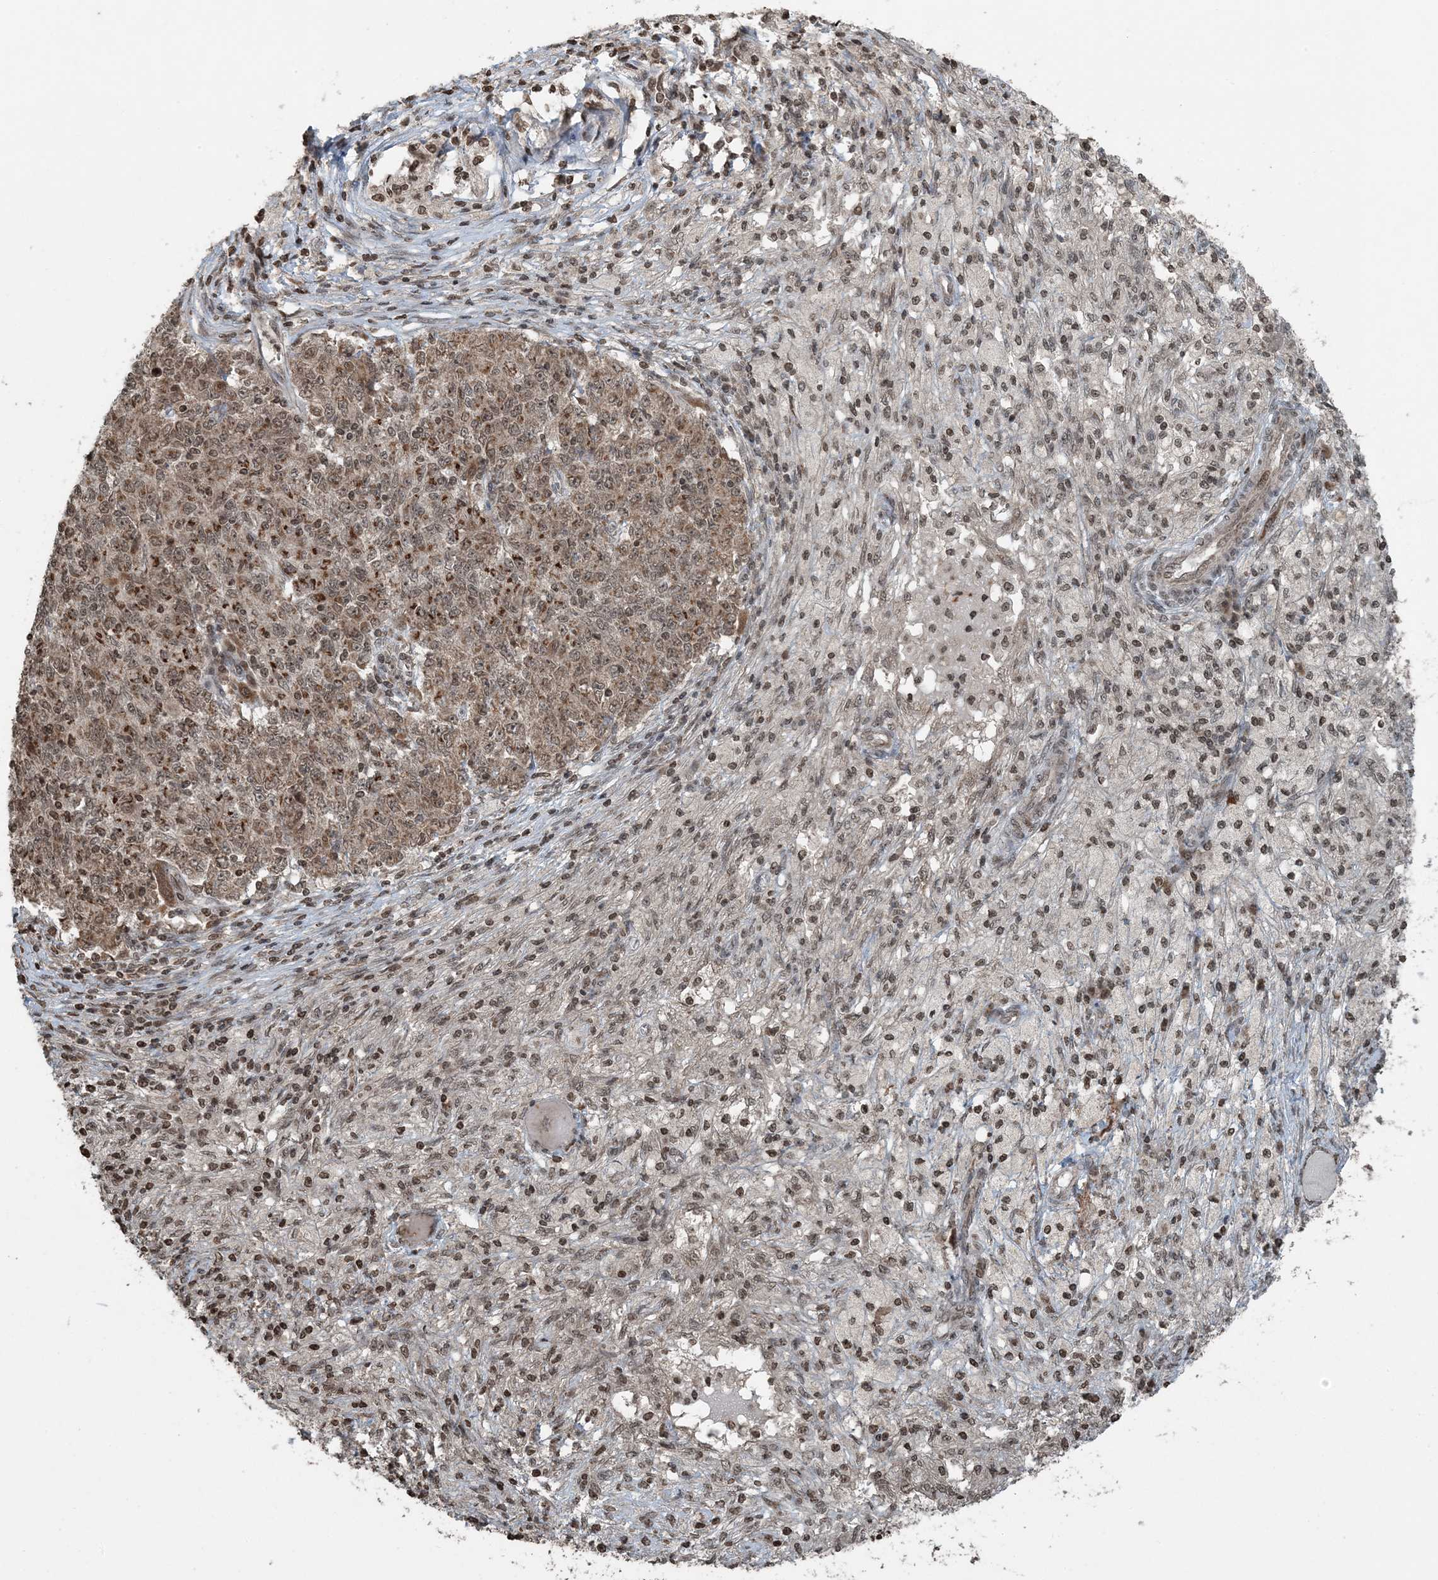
{"staining": {"intensity": "moderate", "quantity": ">75%", "location": "cytoplasmic/membranous,nuclear"}, "tissue": "ovarian cancer", "cell_type": "Tumor cells", "image_type": "cancer", "snomed": [{"axis": "morphology", "description": "Carcinoma, endometroid"}, {"axis": "topography", "description": "Ovary"}], "caption": "Moderate cytoplasmic/membranous and nuclear staining is appreciated in approximately >75% of tumor cells in ovarian cancer.", "gene": "ZFAND2B", "patient": {"sex": "female", "age": 42}}